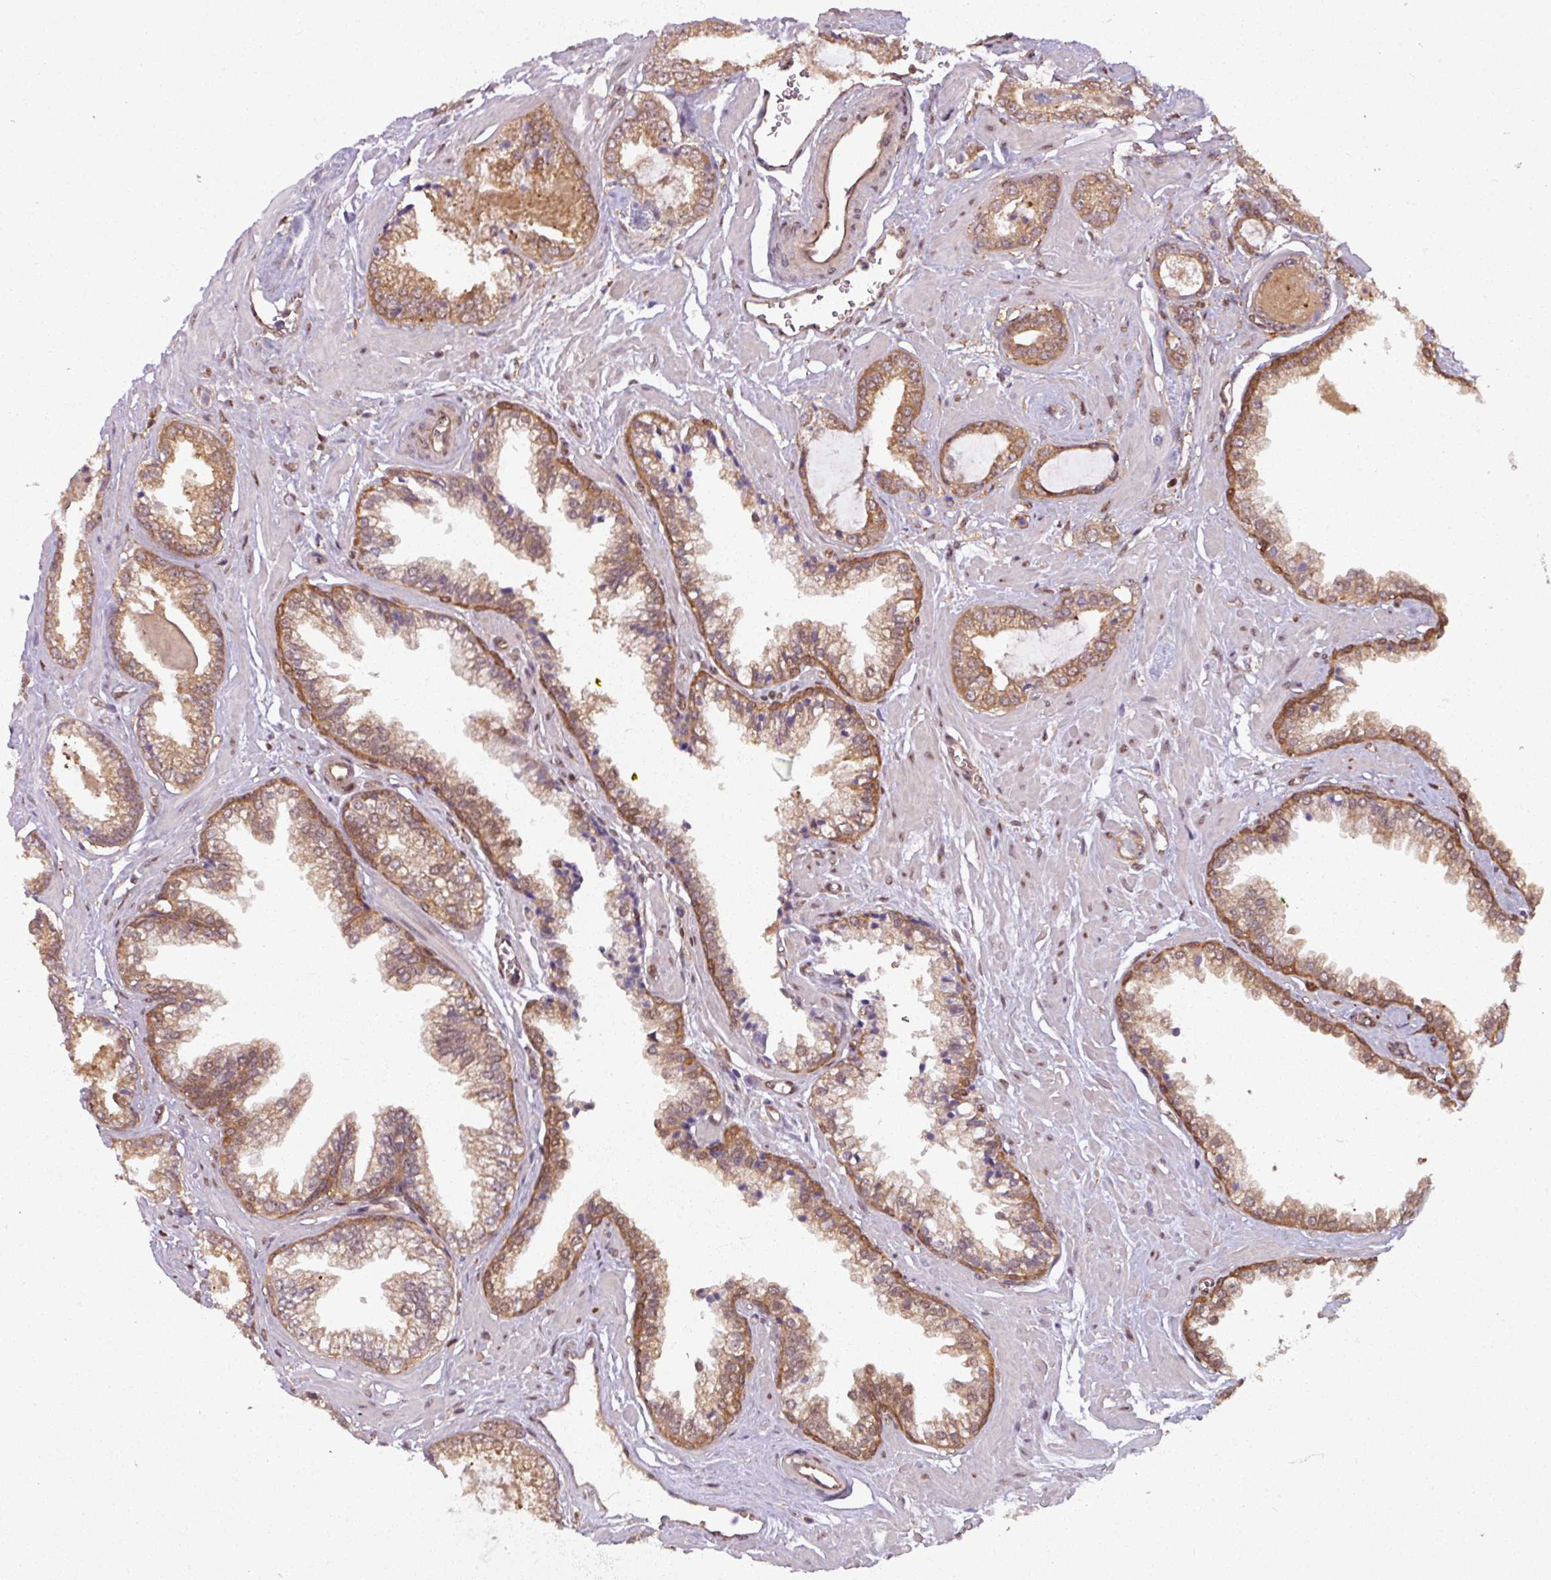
{"staining": {"intensity": "moderate", "quantity": ">75%", "location": "cytoplasmic/membranous"}, "tissue": "prostate cancer", "cell_type": "Tumor cells", "image_type": "cancer", "snomed": [{"axis": "morphology", "description": "Adenocarcinoma, Low grade"}, {"axis": "topography", "description": "Prostate"}], "caption": "Moderate cytoplasmic/membranous positivity for a protein is present in approximately >75% of tumor cells of adenocarcinoma (low-grade) (prostate) using immunohistochemistry (IHC).", "gene": "KCTD11", "patient": {"sex": "male", "age": 60}}